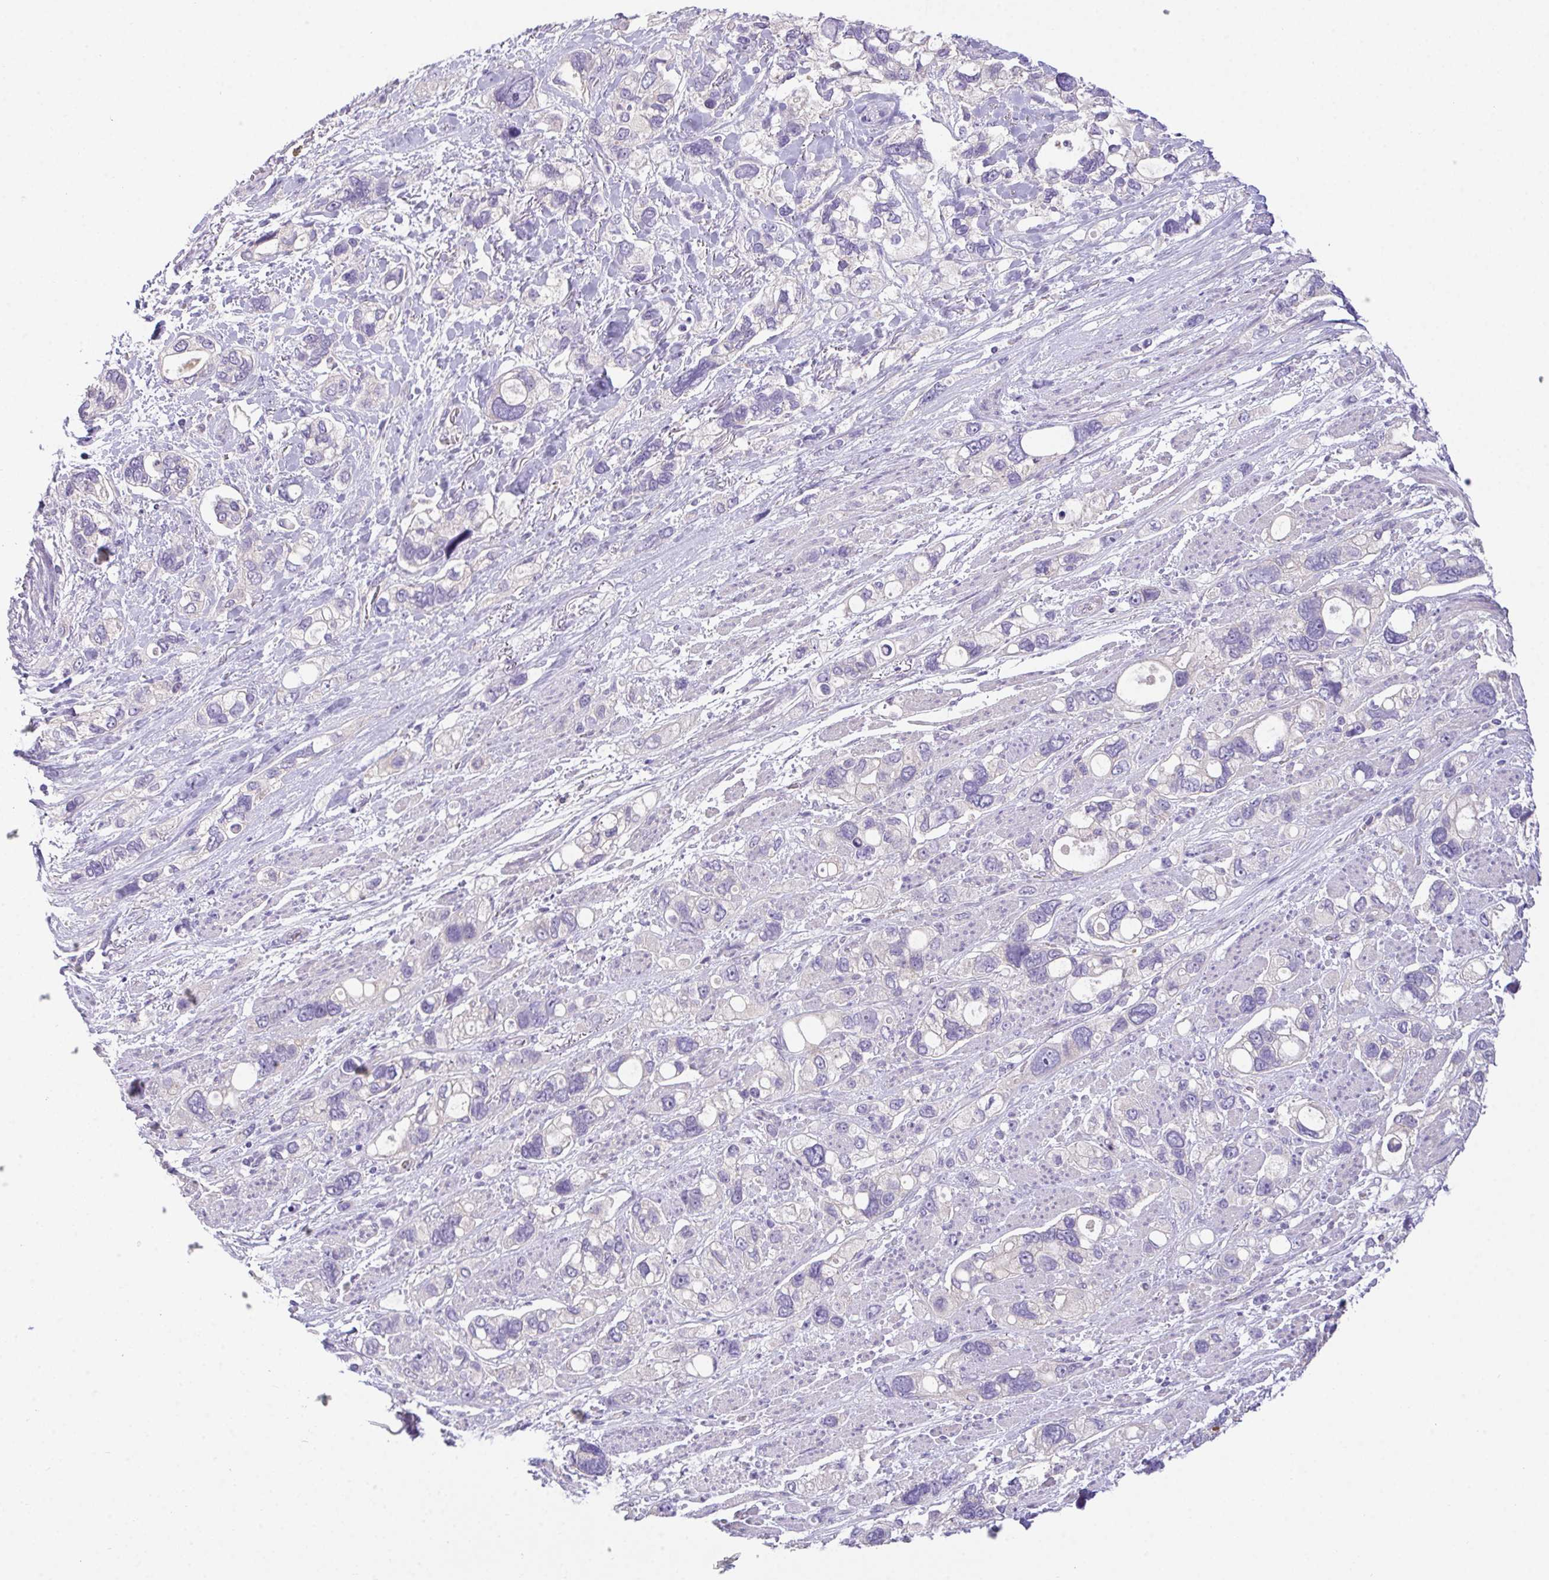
{"staining": {"intensity": "negative", "quantity": "none", "location": "none"}, "tissue": "stomach cancer", "cell_type": "Tumor cells", "image_type": "cancer", "snomed": [{"axis": "morphology", "description": "Adenocarcinoma, NOS"}, {"axis": "topography", "description": "Stomach, upper"}], "caption": "Tumor cells show no significant positivity in stomach cancer. (Brightfield microscopy of DAB (3,3'-diaminobenzidine) immunohistochemistry at high magnification).", "gene": "ZNF581", "patient": {"sex": "female", "age": 81}}